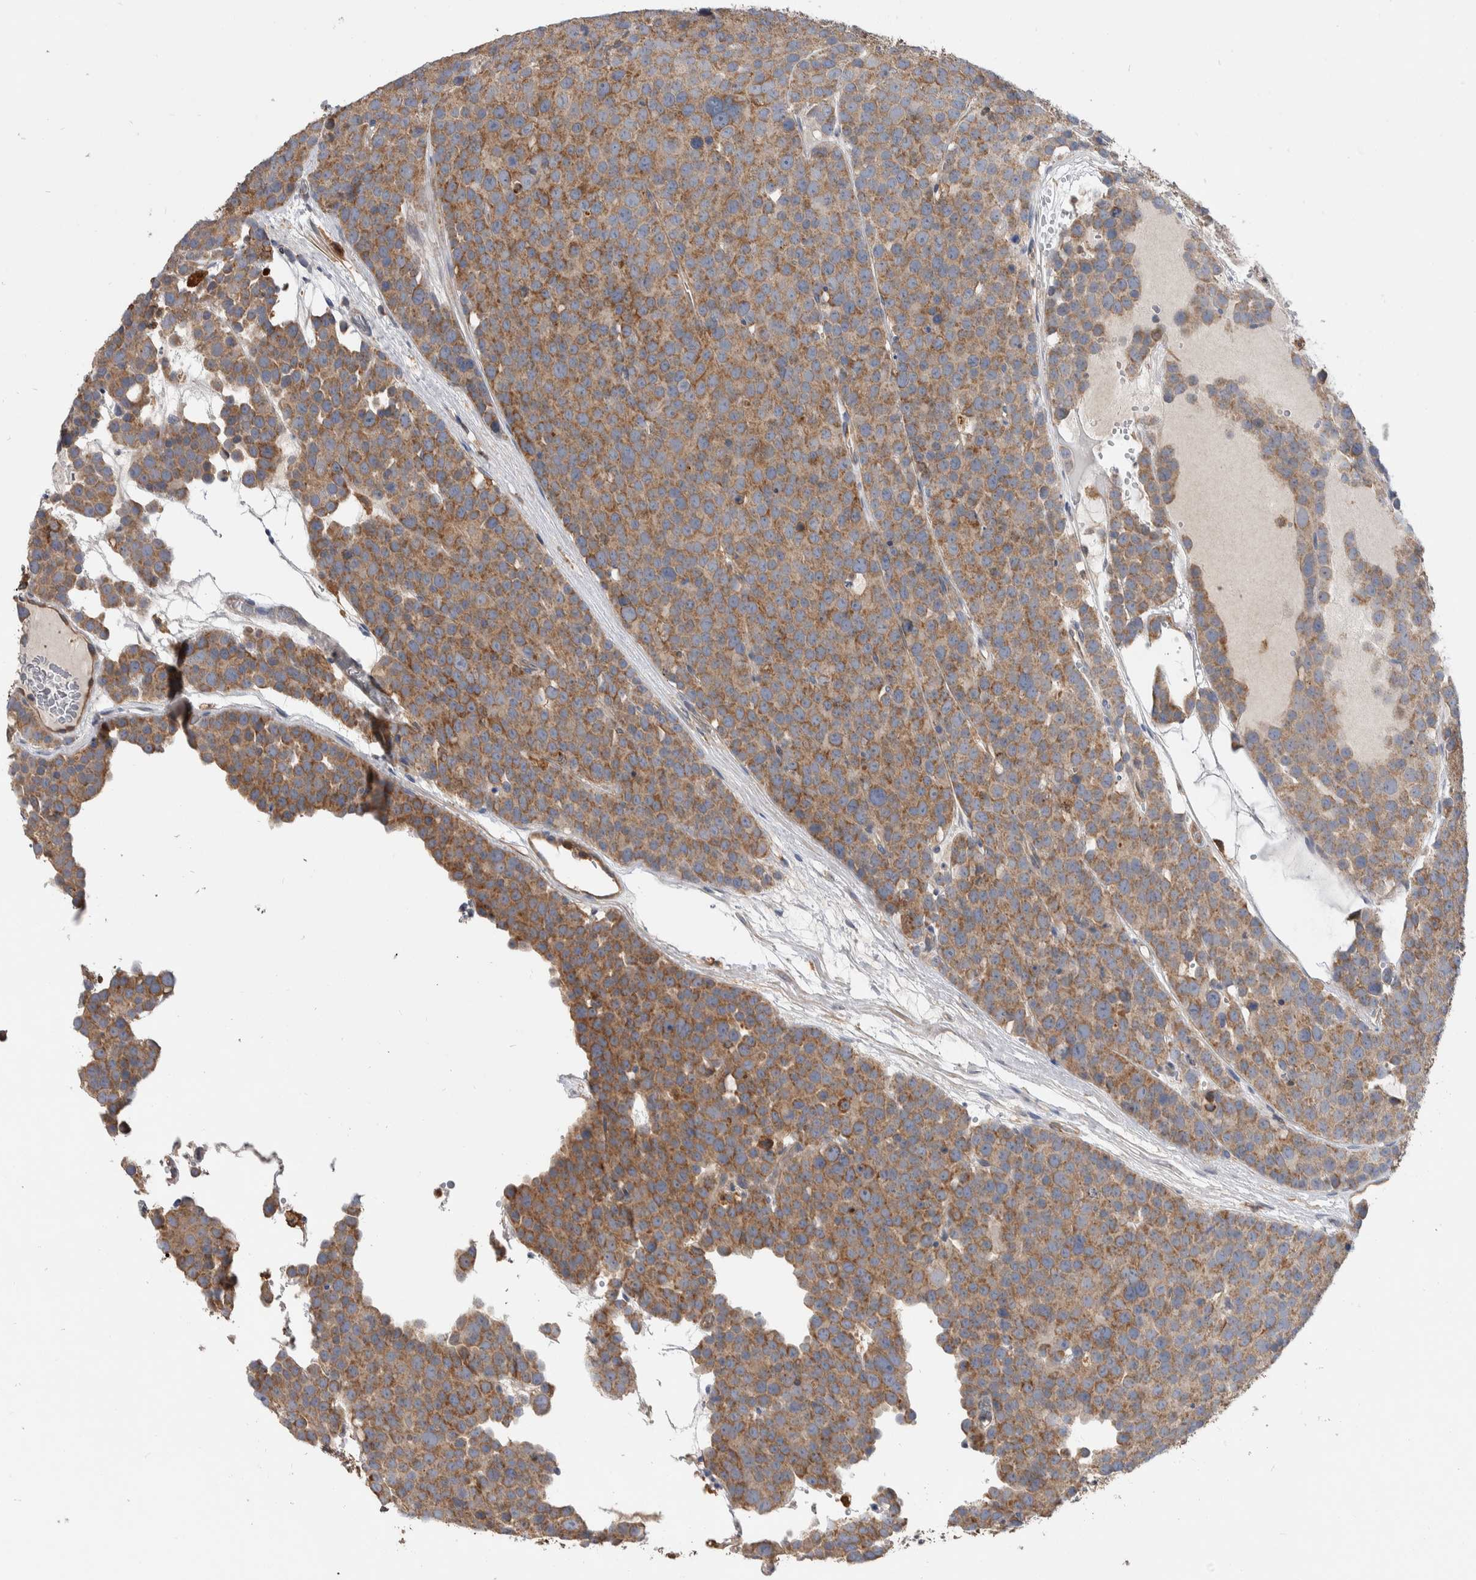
{"staining": {"intensity": "moderate", "quantity": ">75%", "location": "cytoplasmic/membranous"}, "tissue": "testis cancer", "cell_type": "Tumor cells", "image_type": "cancer", "snomed": [{"axis": "morphology", "description": "Seminoma, NOS"}, {"axis": "topography", "description": "Testis"}], "caption": "The micrograph shows a brown stain indicating the presence of a protein in the cytoplasmic/membranous of tumor cells in testis cancer (seminoma).", "gene": "SDCBP", "patient": {"sex": "male", "age": 71}}